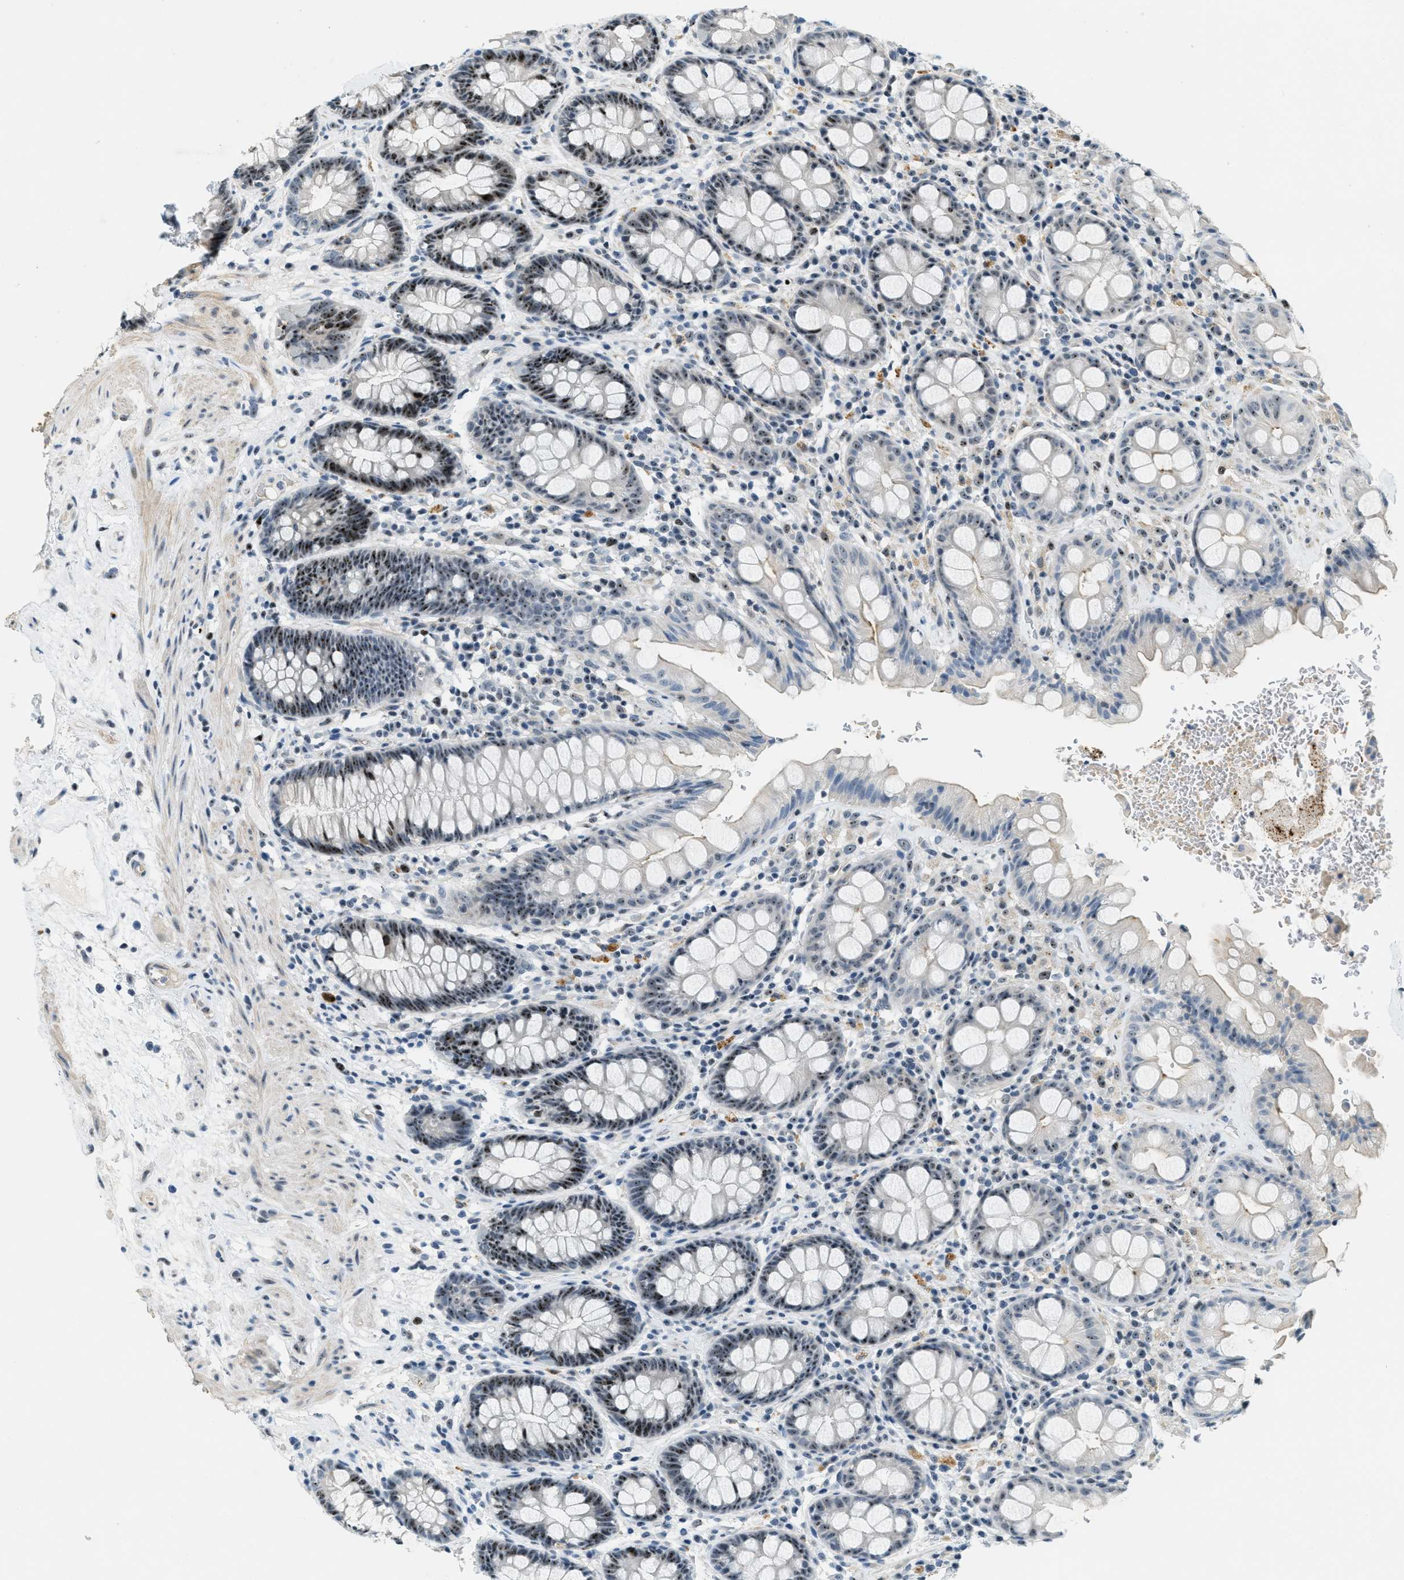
{"staining": {"intensity": "strong", "quantity": "25%-75%", "location": "nuclear"}, "tissue": "rectum", "cell_type": "Glandular cells", "image_type": "normal", "snomed": [{"axis": "morphology", "description": "Normal tissue, NOS"}, {"axis": "topography", "description": "Rectum"}], "caption": "Immunohistochemical staining of unremarkable human rectum shows strong nuclear protein staining in about 25%-75% of glandular cells.", "gene": "DDX47", "patient": {"sex": "male", "age": 64}}